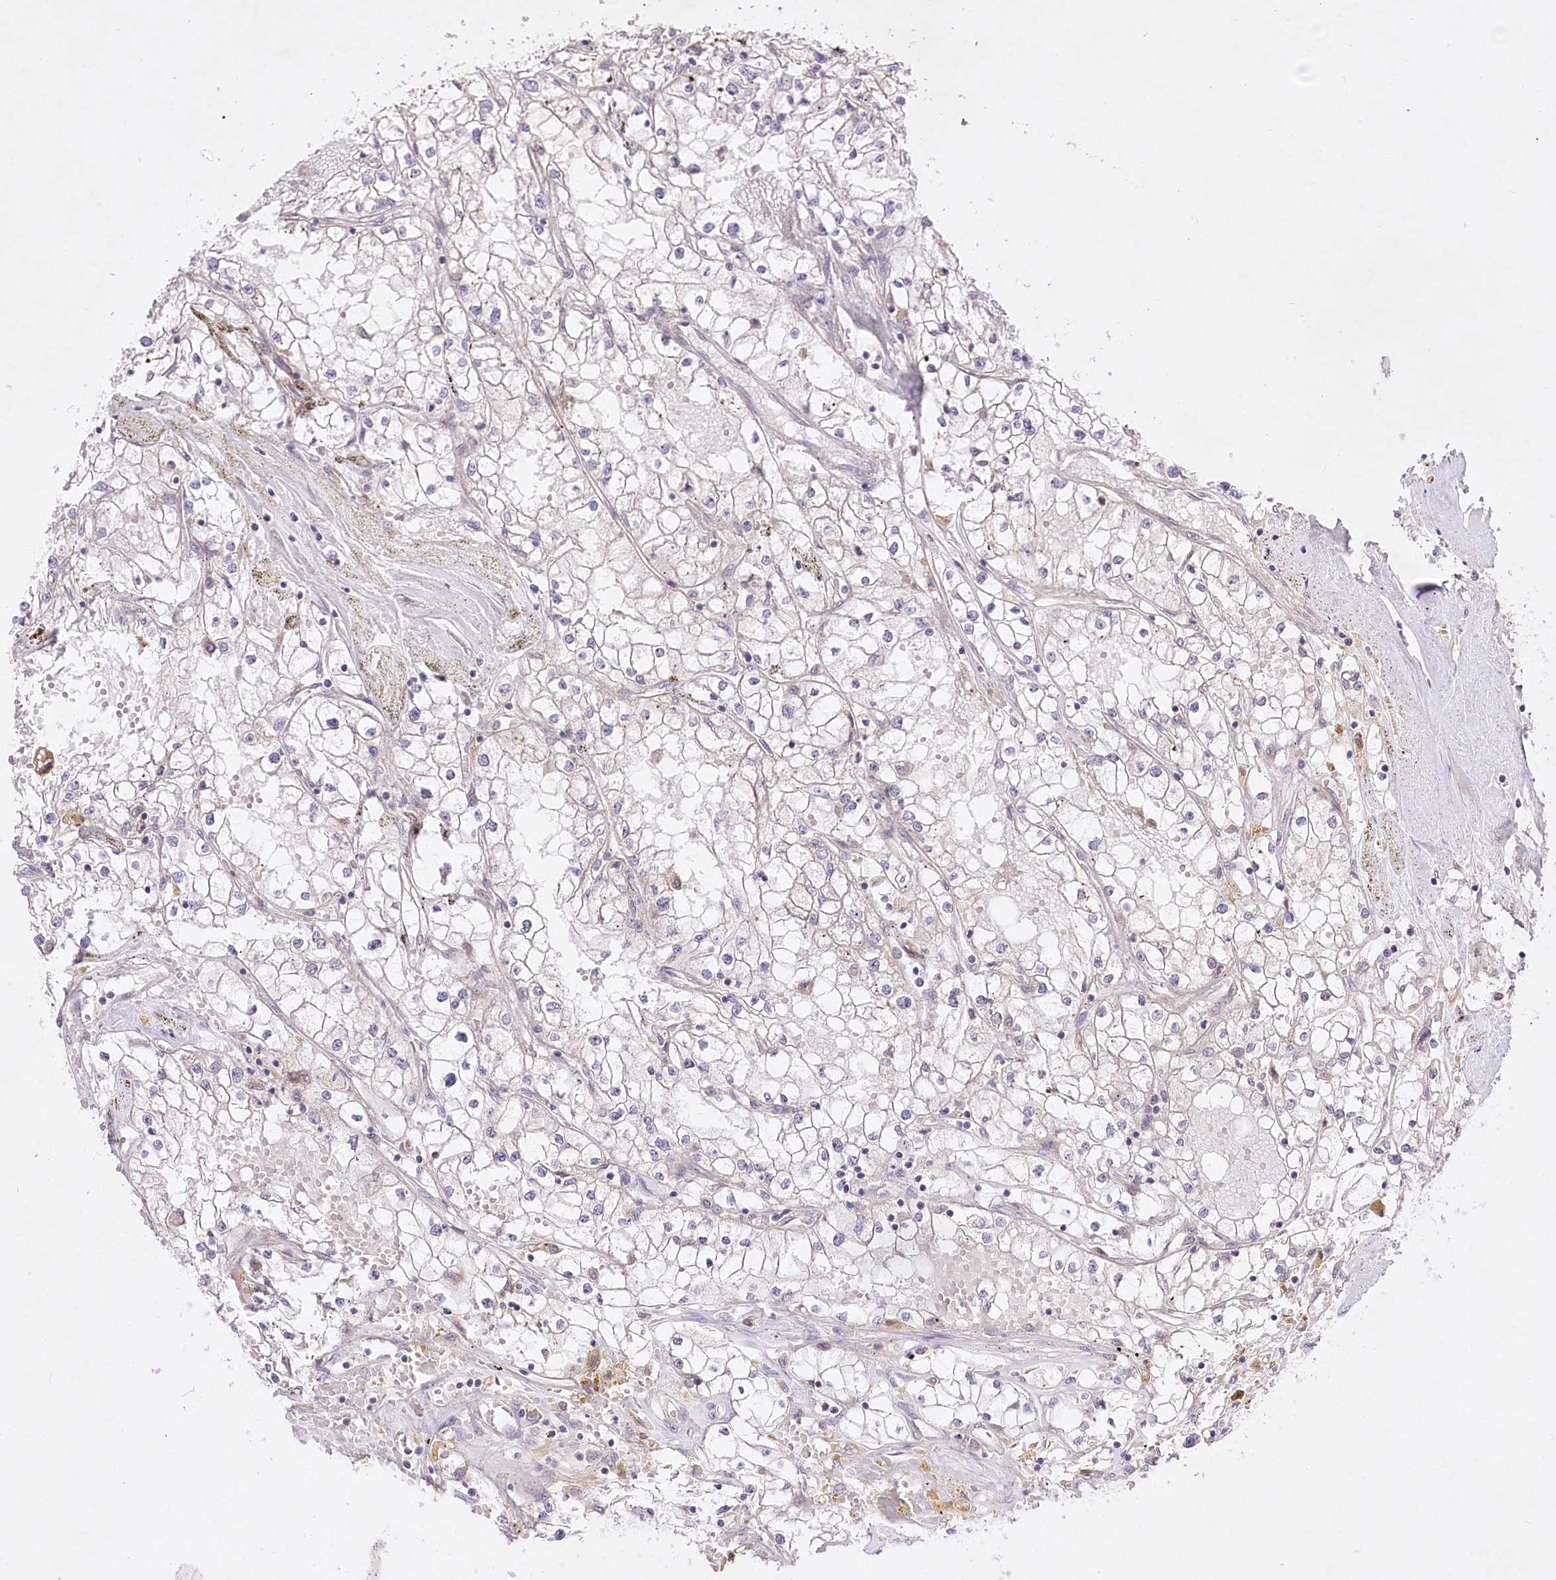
{"staining": {"intensity": "negative", "quantity": "none", "location": "none"}, "tissue": "renal cancer", "cell_type": "Tumor cells", "image_type": "cancer", "snomed": [{"axis": "morphology", "description": "Adenocarcinoma, NOS"}, {"axis": "topography", "description": "Kidney"}], "caption": "This is a histopathology image of immunohistochemistry staining of renal adenocarcinoma, which shows no positivity in tumor cells. (DAB (3,3'-diaminobenzidine) immunohistochemistry (IHC), high magnification).", "gene": "HELT", "patient": {"sex": "male", "age": 56}}